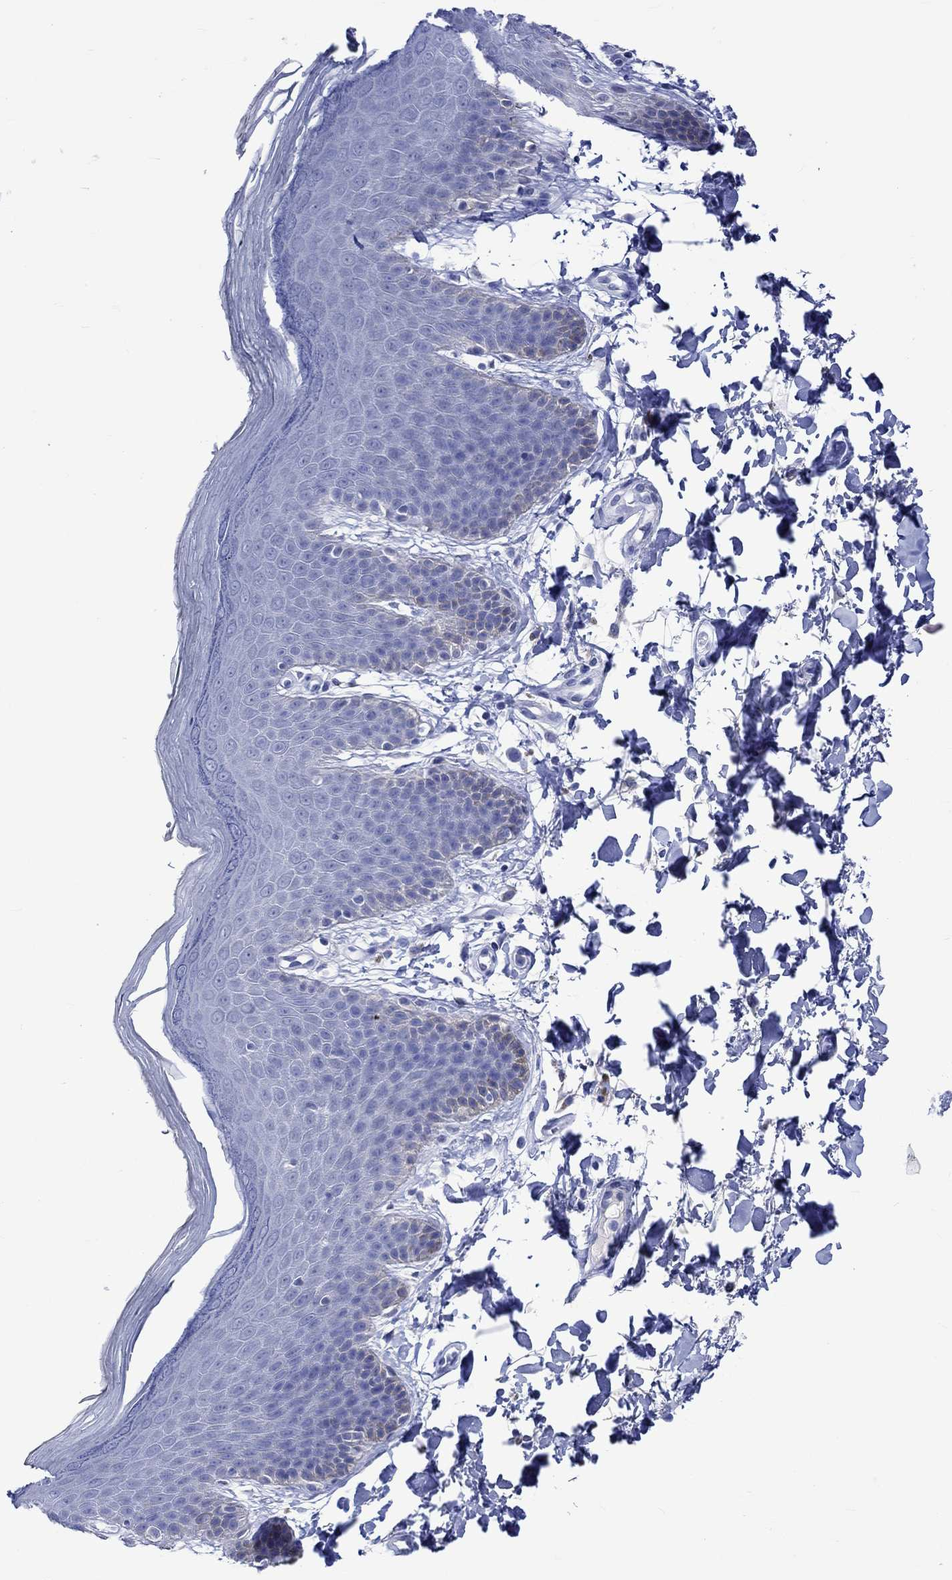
{"staining": {"intensity": "negative", "quantity": "none", "location": "none"}, "tissue": "skin", "cell_type": "Epidermal cells", "image_type": "normal", "snomed": [{"axis": "morphology", "description": "Normal tissue, NOS"}, {"axis": "topography", "description": "Anal"}], "caption": "Immunohistochemistry image of unremarkable skin: human skin stained with DAB (3,3'-diaminobenzidine) demonstrates no significant protein positivity in epidermal cells. (Stains: DAB IHC with hematoxylin counter stain, Microscopy: brightfield microscopy at high magnification).", "gene": "KLHL33", "patient": {"sex": "male", "age": 53}}